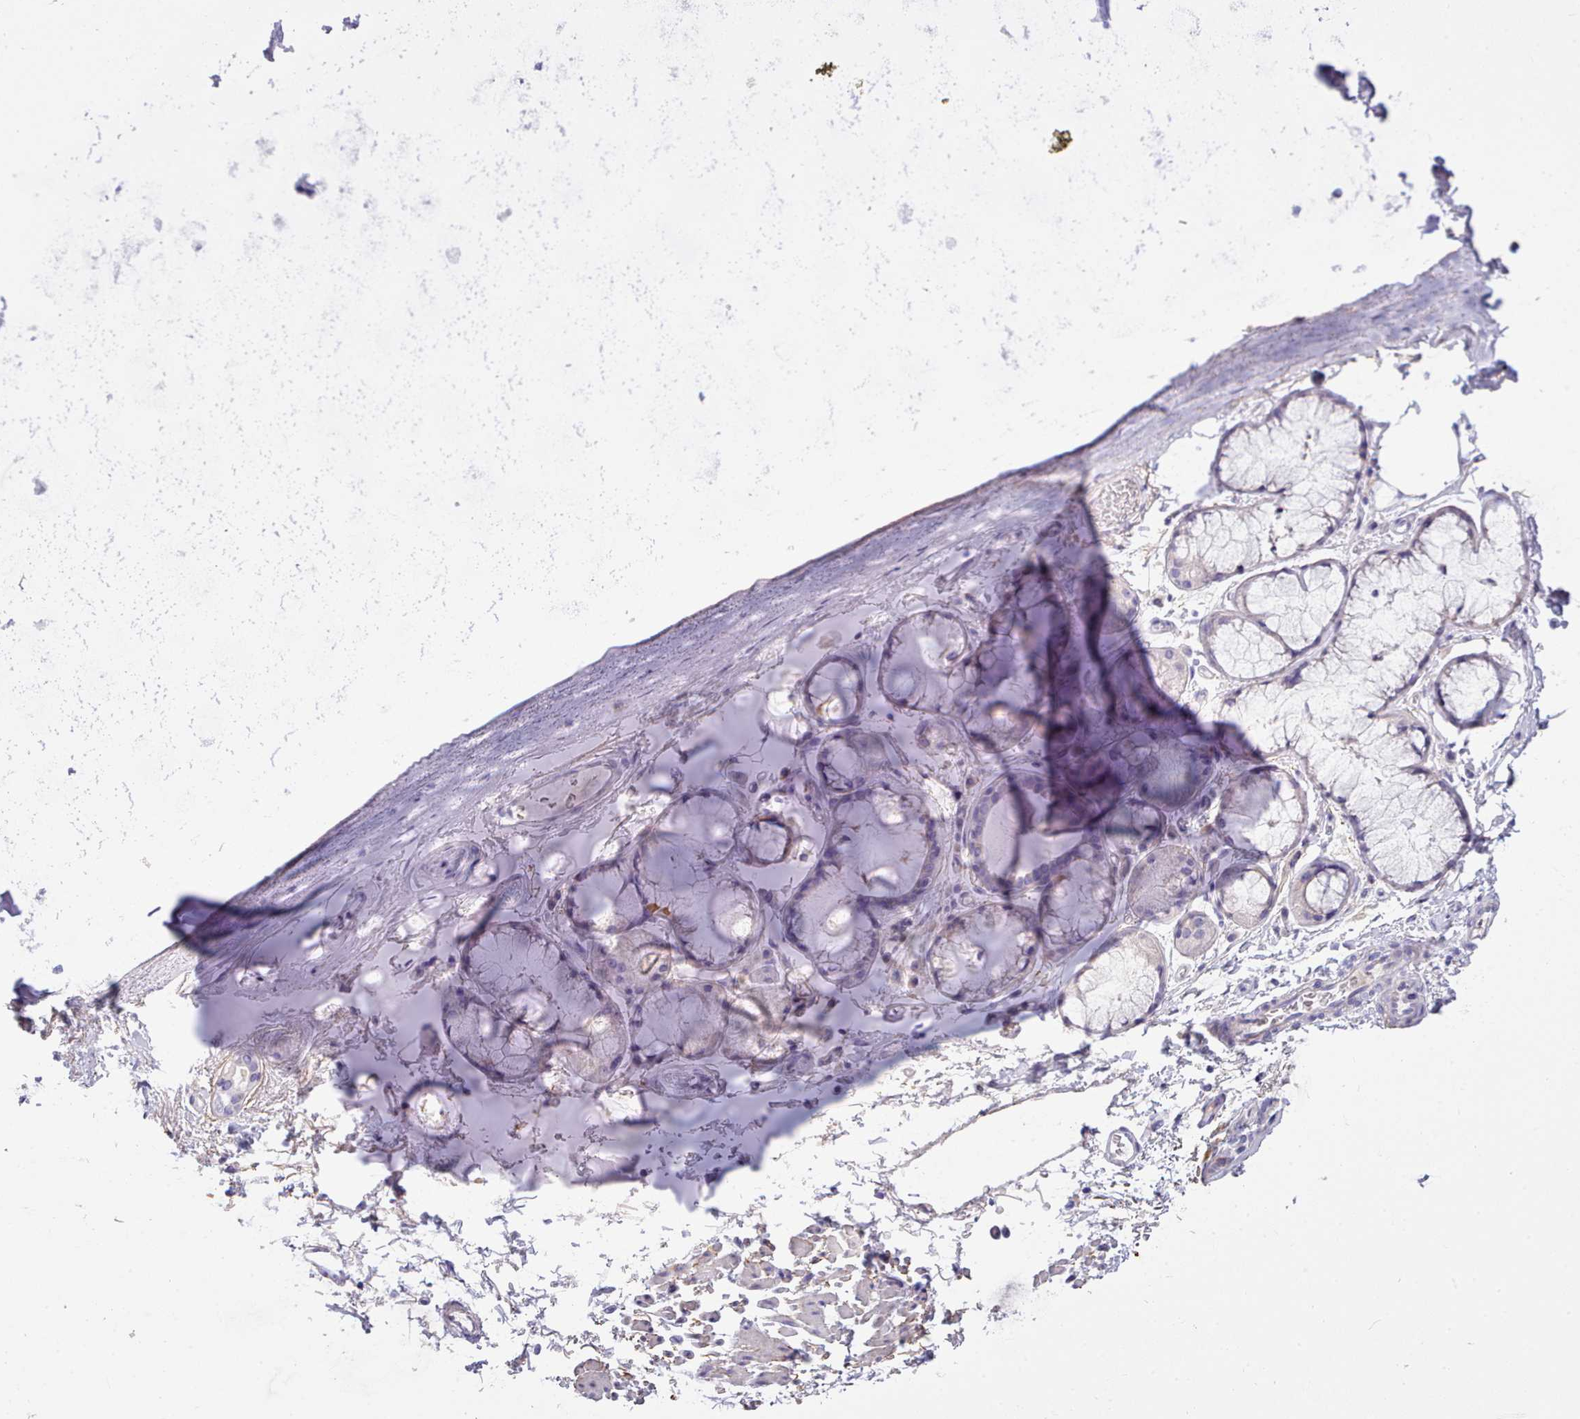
{"staining": {"intensity": "weak", "quantity": "<25%", "location": "cytoplasmic/membranous"}, "tissue": "adipose tissue", "cell_type": "Adipocytes", "image_type": "normal", "snomed": [{"axis": "morphology", "description": "Normal tissue, NOS"}, {"axis": "topography", "description": "Cartilage tissue"}], "caption": "Immunohistochemical staining of normal adipose tissue demonstrates no significant expression in adipocytes. (Stains: DAB immunohistochemistry (IHC) with hematoxylin counter stain, Microscopy: brightfield microscopy at high magnification).", "gene": "CYP2A13", "patient": {"sex": "male", "age": 73}}